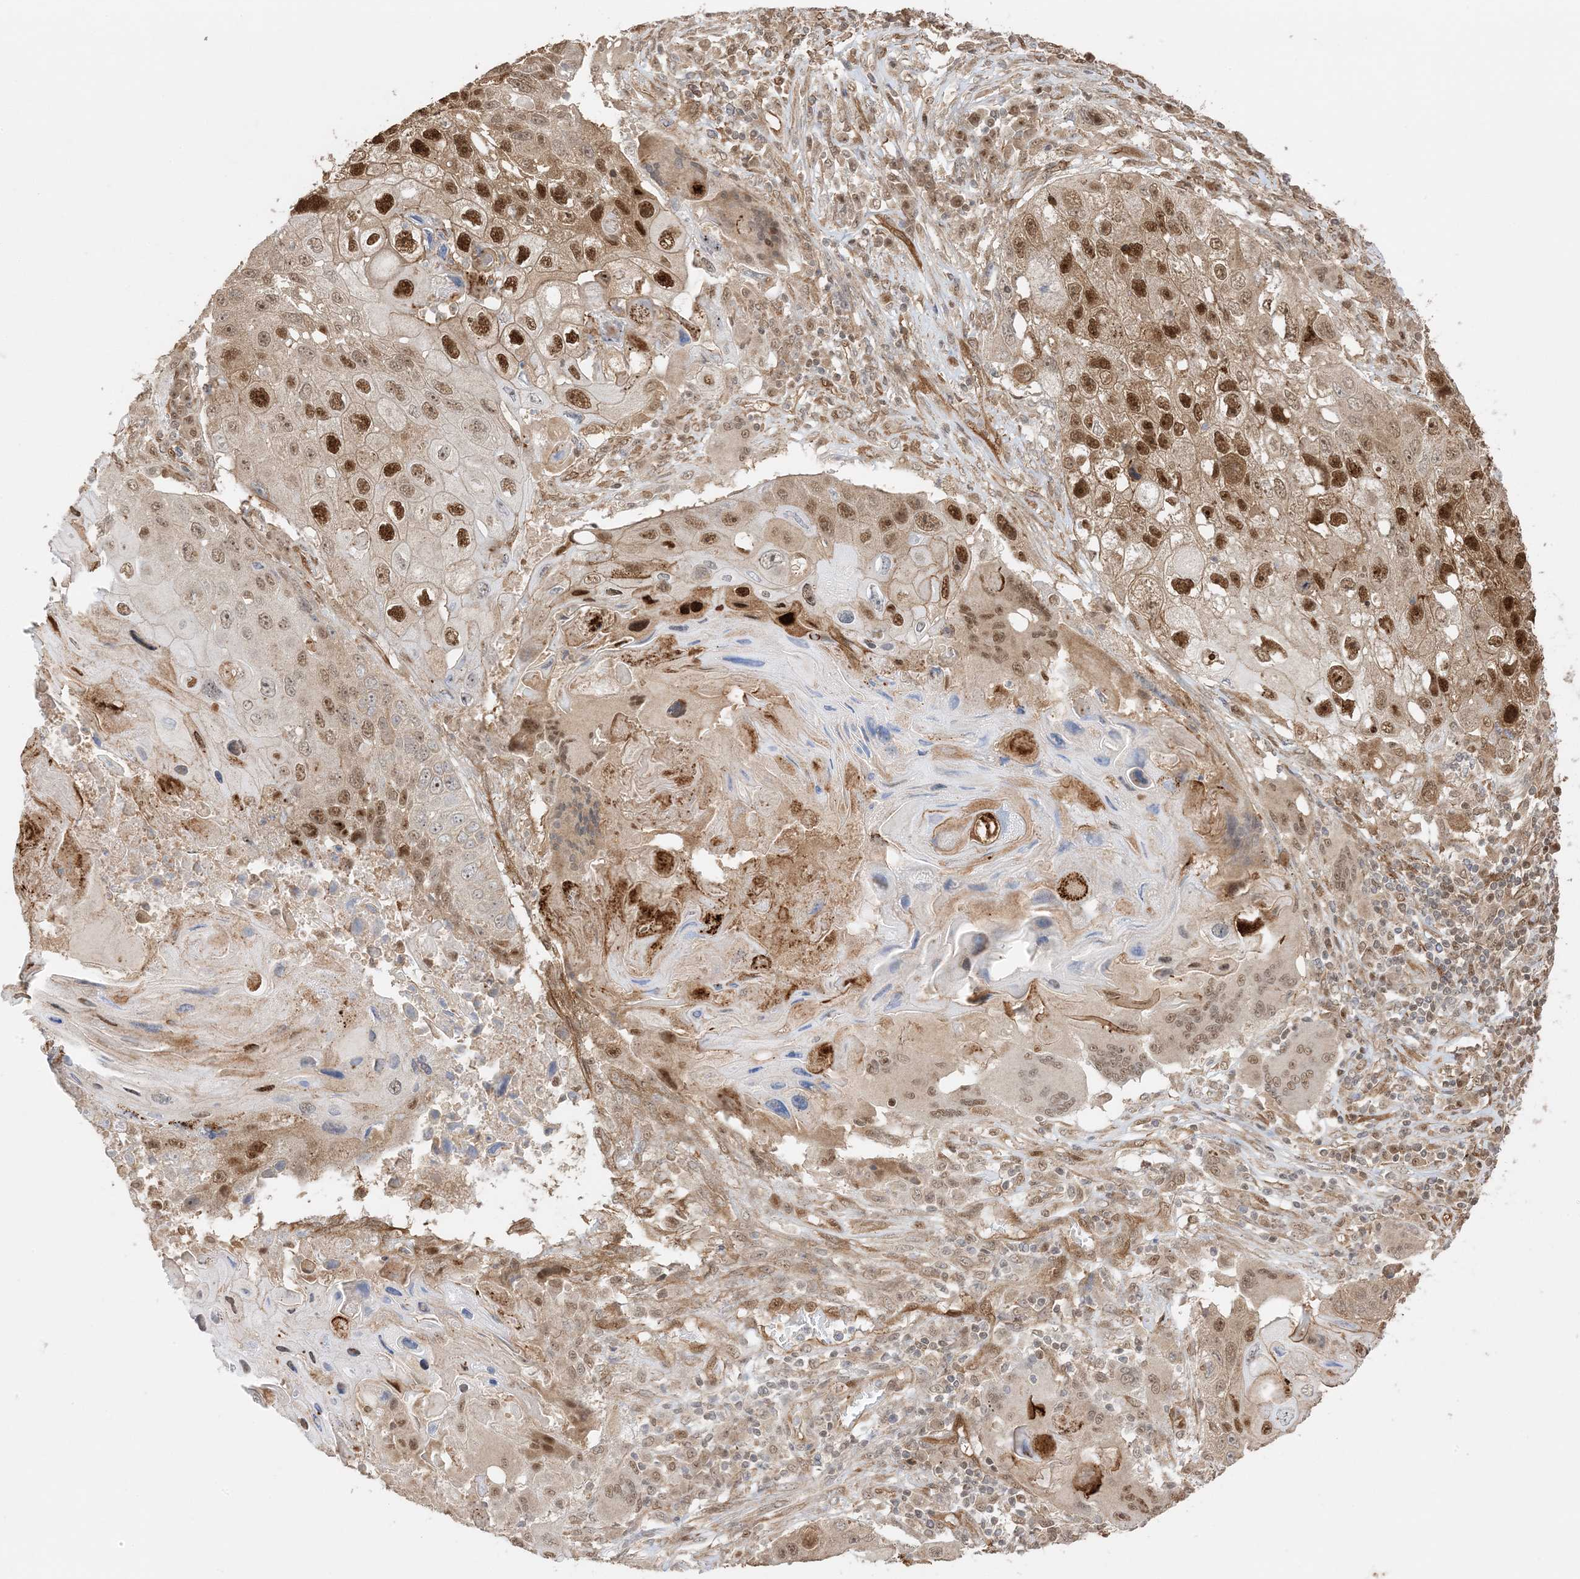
{"staining": {"intensity": "strong", "quantity": ">75%", "location": "cytoplasmic/membranous,nuclear"}, "tissue": "lung cancer", "cell_type": "Tumor cells", "image_type": "cancer", "snomed": [{"axis": "morphology", "description": "Squamous cell carcinoma, NOS"}, {"axis": "topography", "description": "Lung"}], "caption": "Lung cancer (squamous cell carcinoma) tissue demonstrates strong cytoplasmic/membranous and nuclear positivity in about >75% of tumor cells, visualized by immunohistochemistry.", "gene": "ZBTB41", "patient": {"sex": "male", "age": 61}}